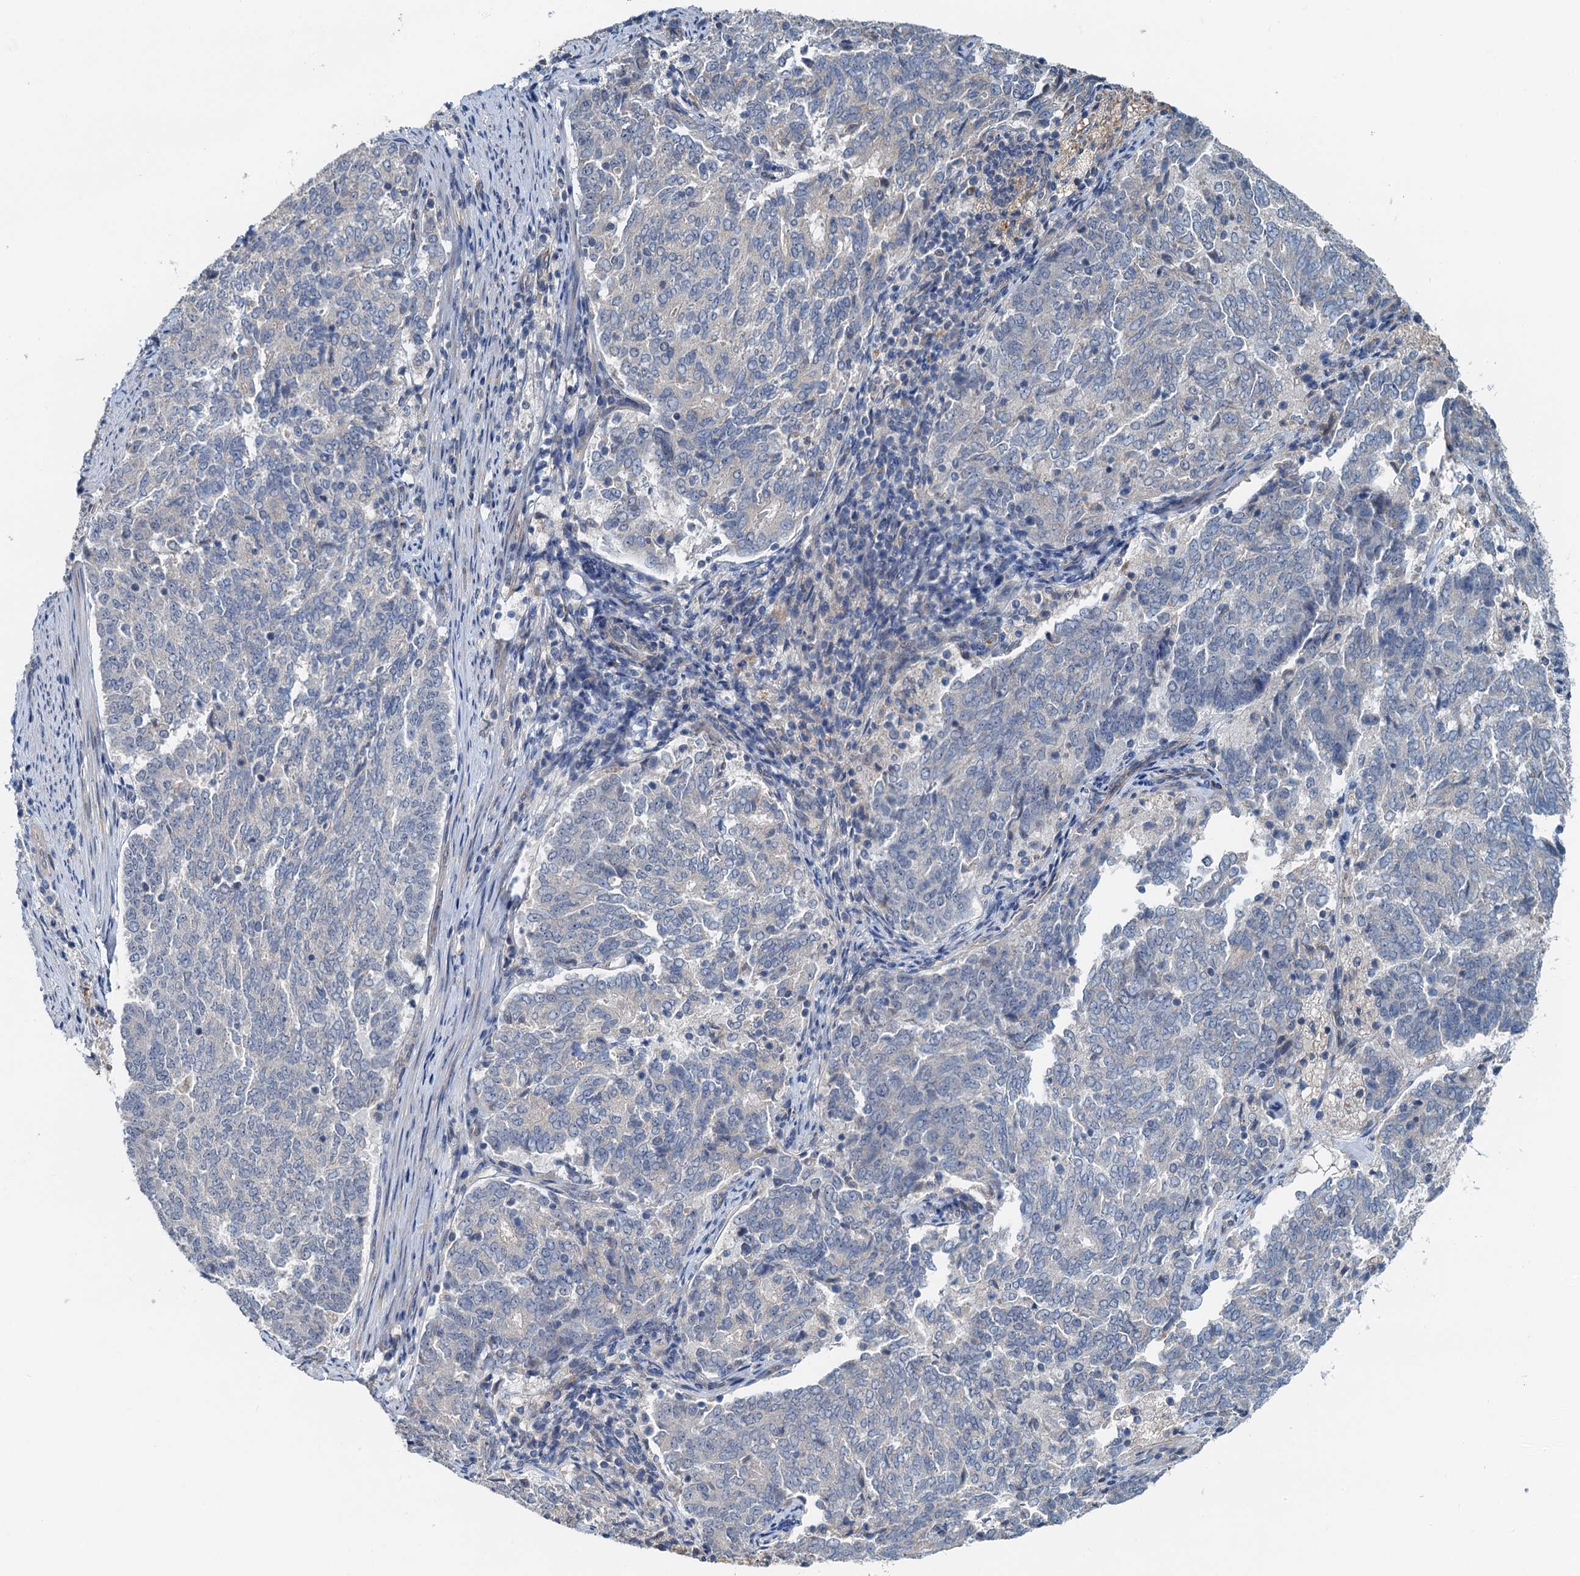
{"staining": {"intensity": "negative", "quantity": "none", "location": "none"}, "tissue": "endometrial cancer", "cell_type": "Tumor cells", "image_type": "cancer", "snomed": [{"axis": "morphology", "description": "Adenocarcinoma, NOS"}, {"axis": "topography", "description": "Endometrium"}], "caption": "Immunohistochemistry image of human adenocarcinoma (endometrial) stained for a protein (brown), which exhibits no expression in tumor cells. The staining was performed using DAB to visualize the protein expression in brown, while the nuclei were stained in blue with hematoxylin (Magnification: 20x).", "gene": "ZNF606", "patient": {"sex": "female", "age": 80}}